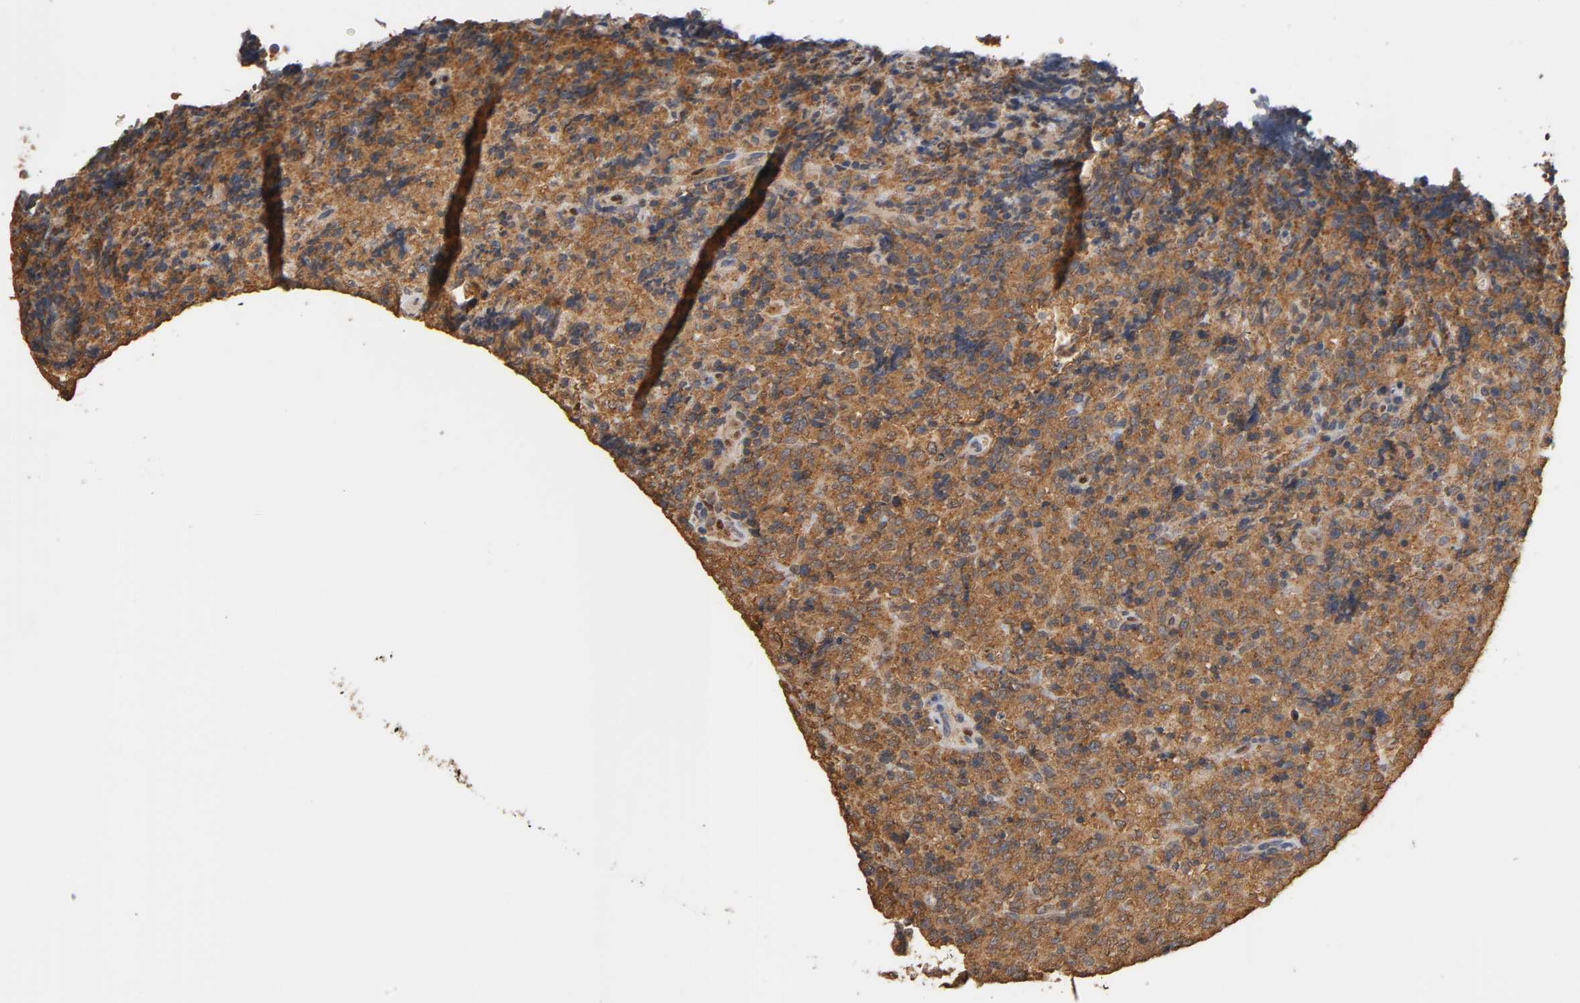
{"staining": {"intensity": "strong", "quantity": ">75%", "location": "cytoplasmic/membranous"}, "tissue": "lymphoma", "cell_type": "Tumor cells", "image_type": "cancer", "snomed": [{"axis": "morphology", "description": "Malignant lymphoma, non-Hodgkin's type, High grade"}, {"axis": "topography", "description": "Tonsil"}], "caption": "Protein staining of lymphoma tissue shows strong cytoplasmic/membranous expression in approximately >75% of tumor cells. The staining was performed using DAB to visualize the protein expression in brown, while the nuclei were stained in blue with hematoxylin (Magnification: 20x).", "gene": "PKN1", "patient": {"sex": "female", "age": 36}}